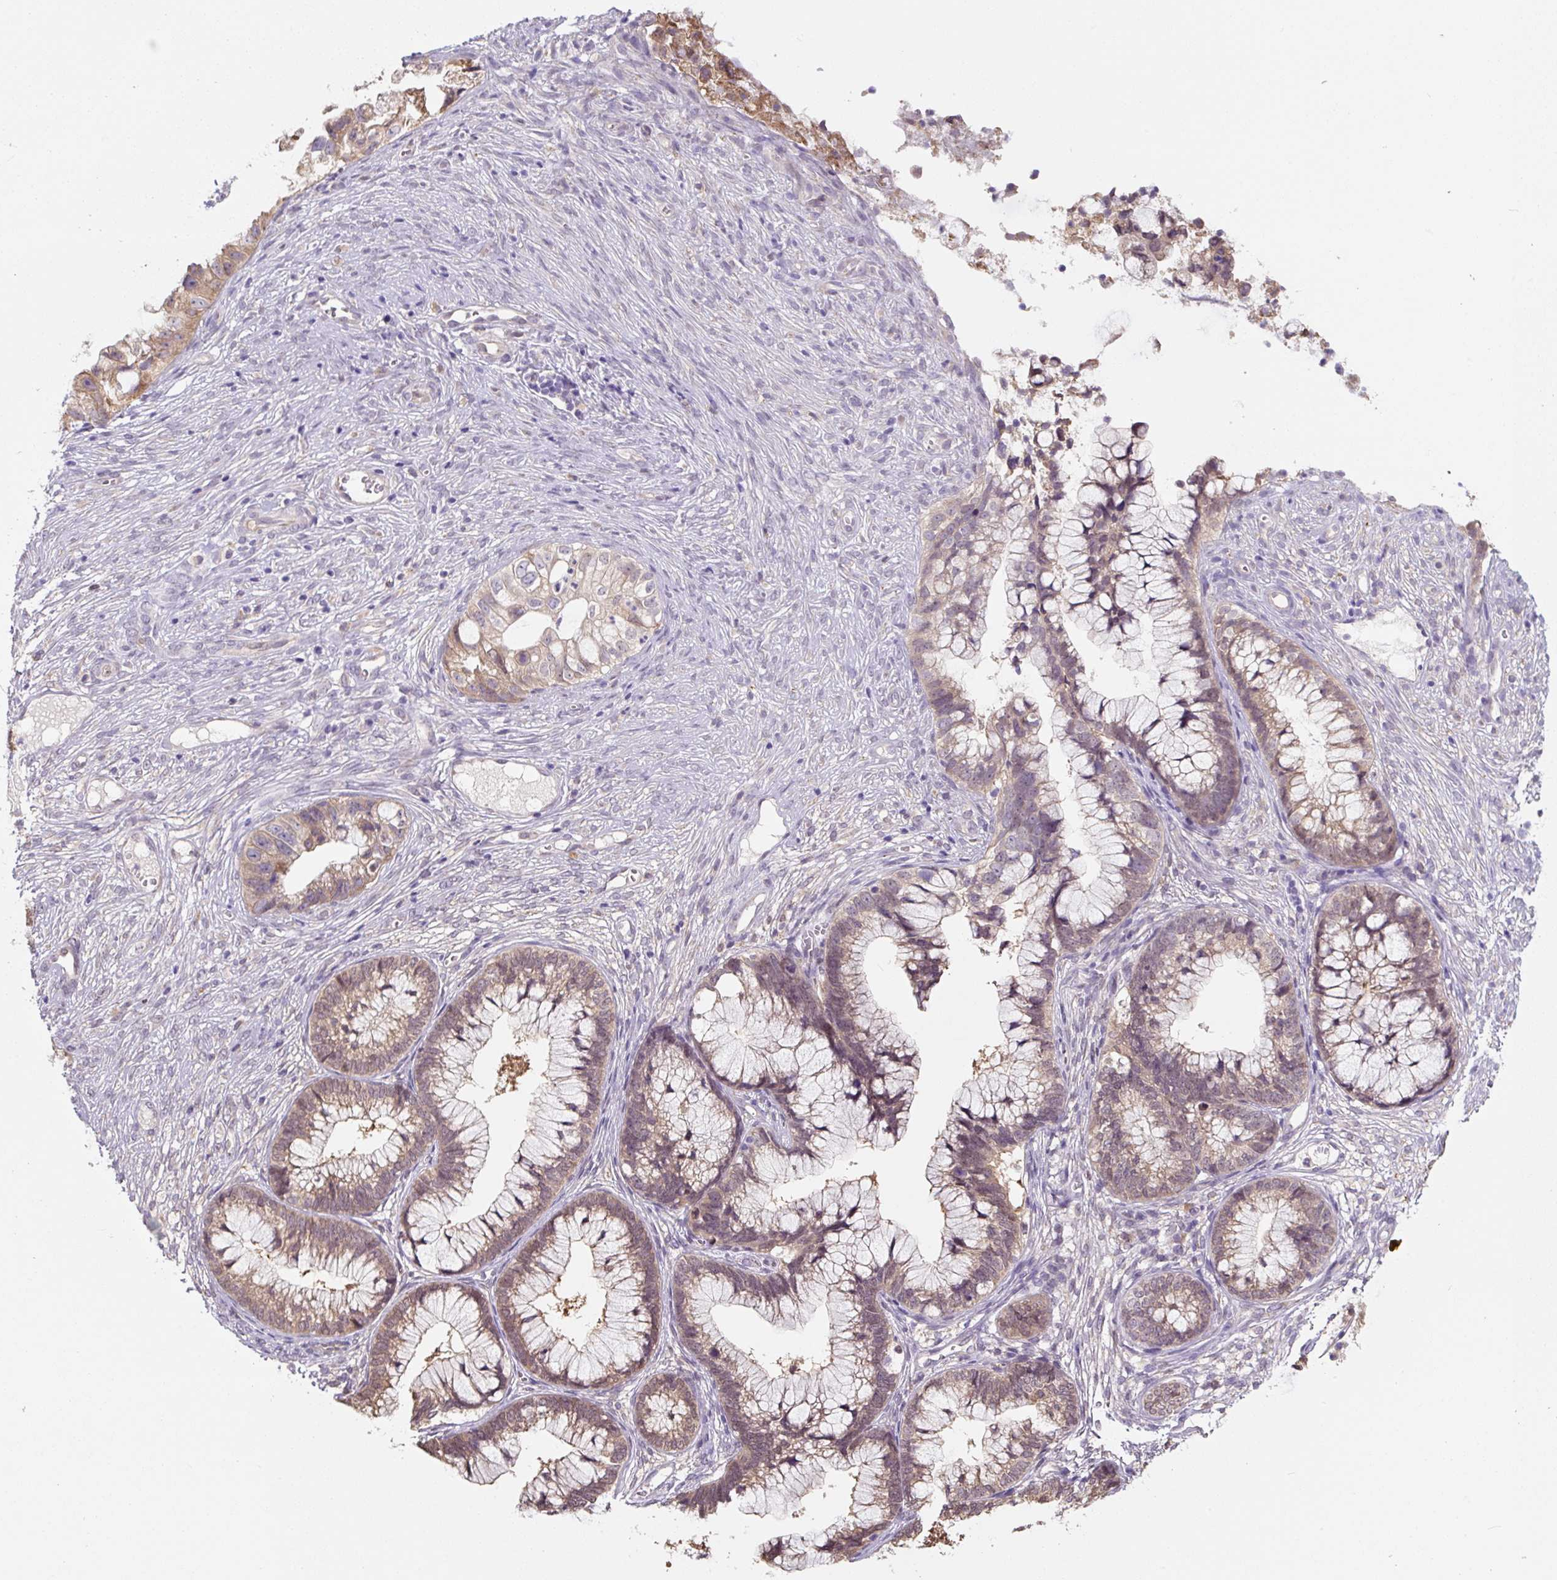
{"staining": {"intensity": "weak", "quantity": "25%-75%", "location": "cytoplasmic/membranous"}, "tissue": "cervical cancer", "cell_type": "Tumor cells", "image_type": "cancer", "snomed": [{"axis": "morphology", "description": "Adenocarcinoma, NOS"}, {"axis": "topography", "description": "Cervix"}], "caption": "Immunohistochemistry (IHC) image of neoplastic tissue: cervical cancer stained using IHC demonstrates low levels of weak protein expression localized specifically in the cytoplasmic/membranous of tumor cells, appearing as a cytoplasmic/membranous brown color.", "gene": "ASRGL1", "patient": {"sex": "female", "age": 44}}